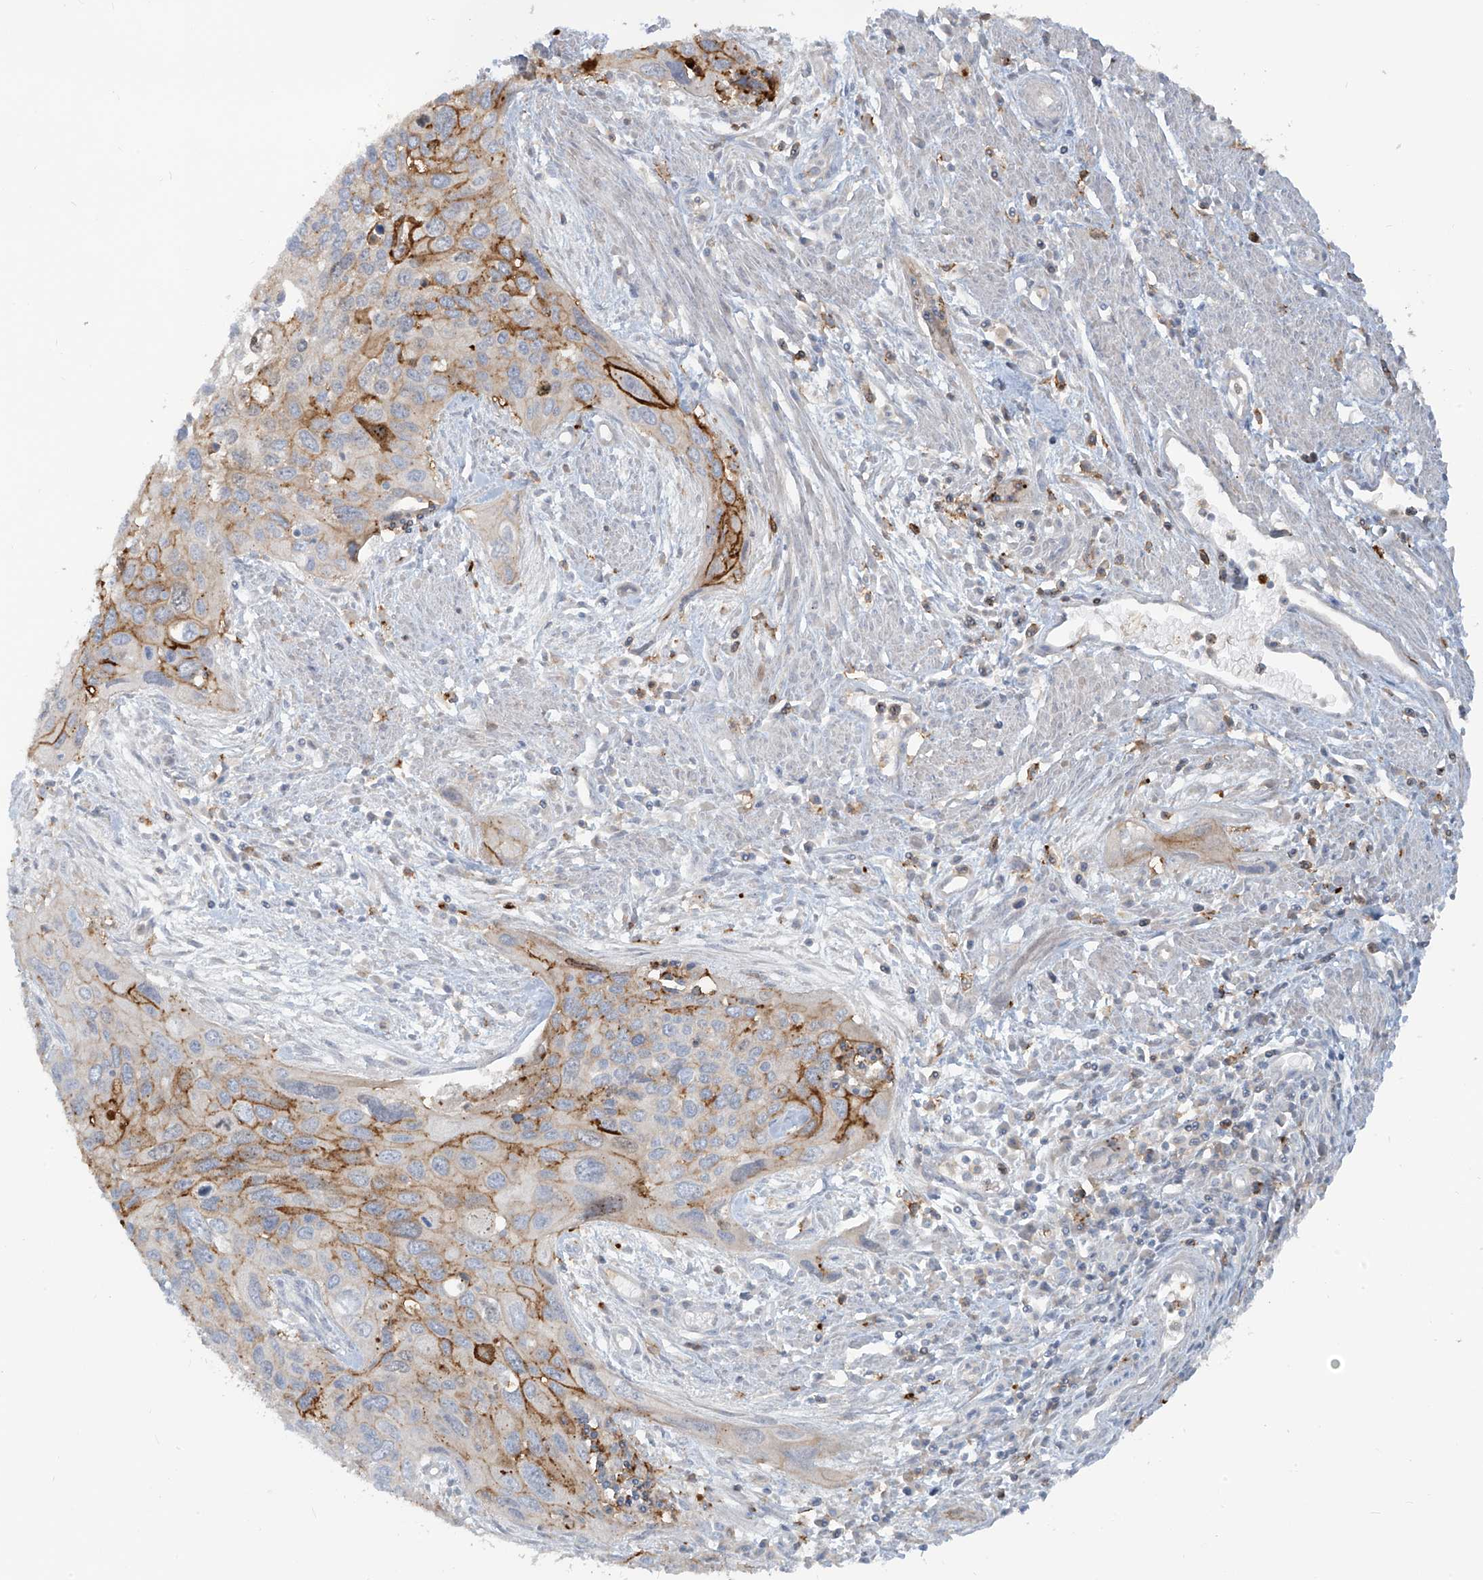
{"staining": {"intensity": "moderate", "quantity": "<25%", "location": "cytoplasmic/membranous"}, "tissue": "cervical cancer", "cell_type": "Tumor cells", "image_type": "cancer", "snomed": [{"axis": "morphology", "description": "Squamous cell carcinoma, NOS"}, {"axis": "topography", "description": "Cervix"}], "caption": "Cervical squamous cell carcinoma was stained to show a protein in brown. There is low levels of moderate cytoplasmic/membranous staining in about <25% of tumor cells.", "gene": "NOTO", "patient": {"sex": "female", "age": 55}}